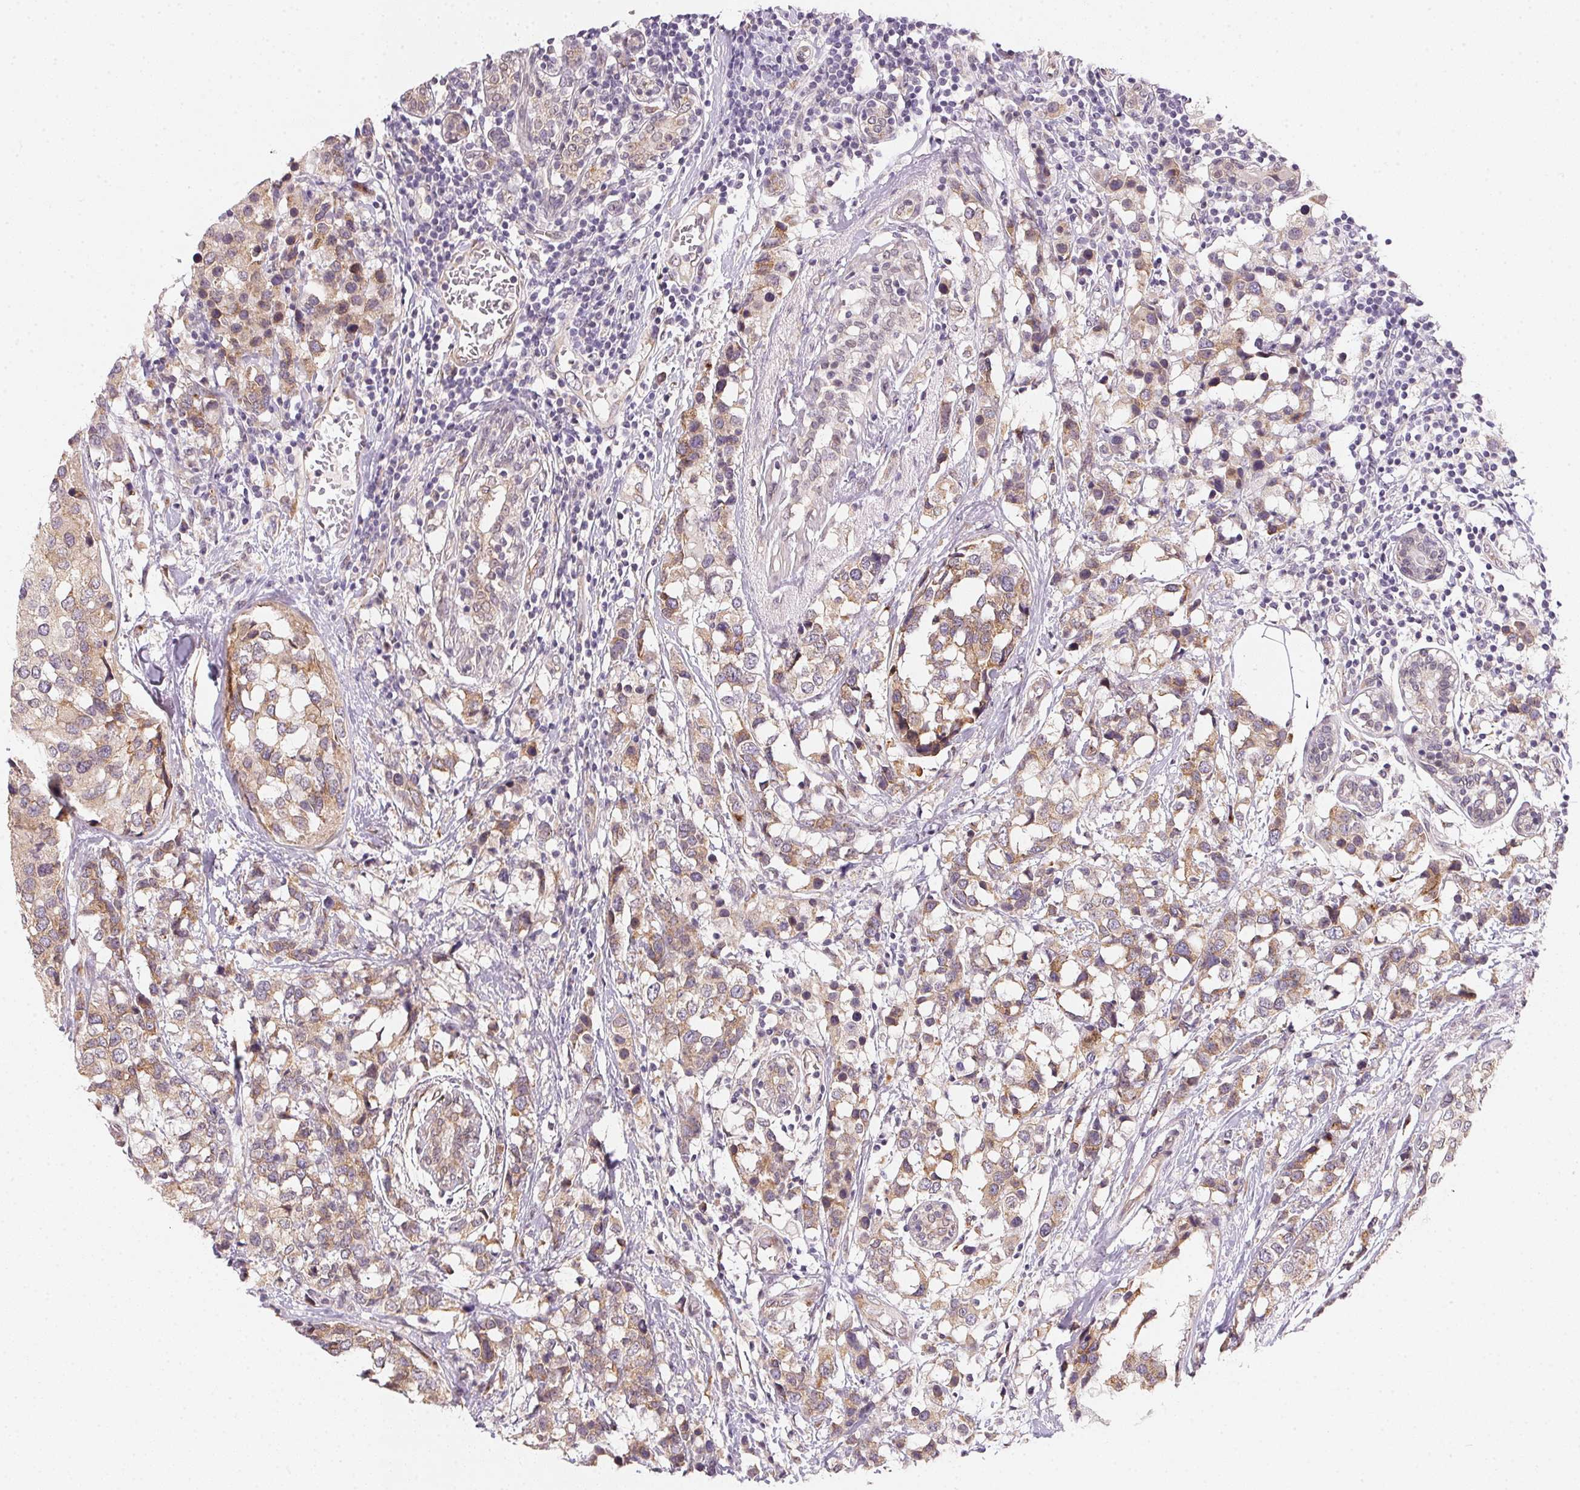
{"staining": {"intensity": "weak", "quantity": ">75%", "location": "cytoplasmic/membranous"}, "tissue": "breast cancer", "cell_type": "Tumor cells", "image_type": "cancer", "snomed": [{"axis": "morphology", "description": "Lobular carcinoma"}, {"axis": "topography", "description": "Breast"}], "caption": "Breast cancer (lobular carcinoma) tissue reveals weak cytoplasmic/membranous staining in approximately >75% of tumor cells, visualized by immunohistochemistry.", "gene": "EI24", "patient": {"sex": "female", "age": 59}}